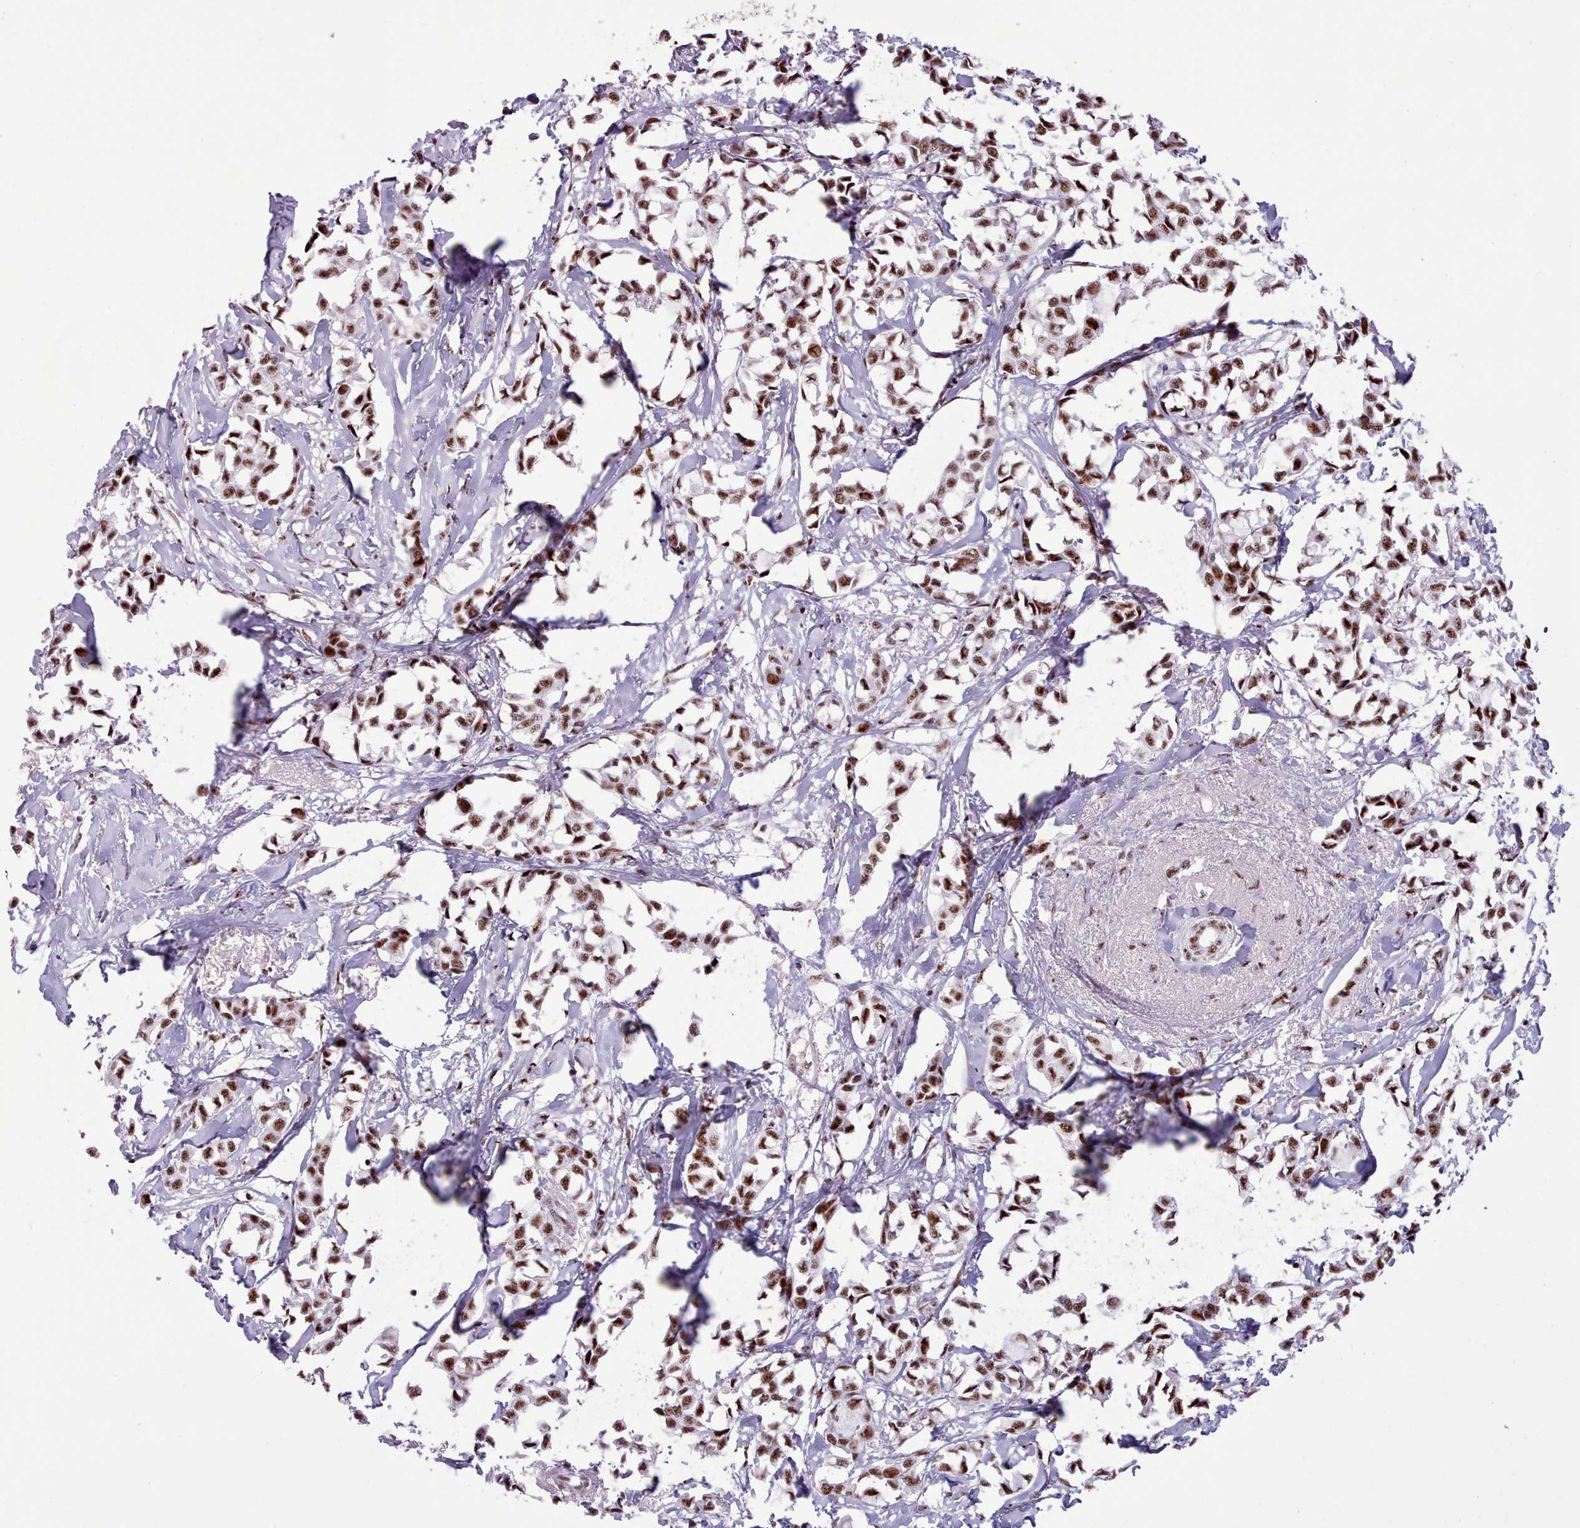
{"staining": {"intensity": "strong", "quantity": ">75%", "location": "nuclear"}, "tissue": "breast cancer", "cell_type": "Tumor cells", "image_type": "cancer", "snomed": [{"axis": "morphology", "description": "Duct carcinoma"}, {"axis": "topography", "description": "Breast"}], "caption": "Protein analysis of breast cancer tissue exhibits strong nuclear expression in approximately >75% of tumor cells. Nuclei are stained in blue.", "gene": "TMEM35B", "patient": {"sex": "female", "age": 73}}